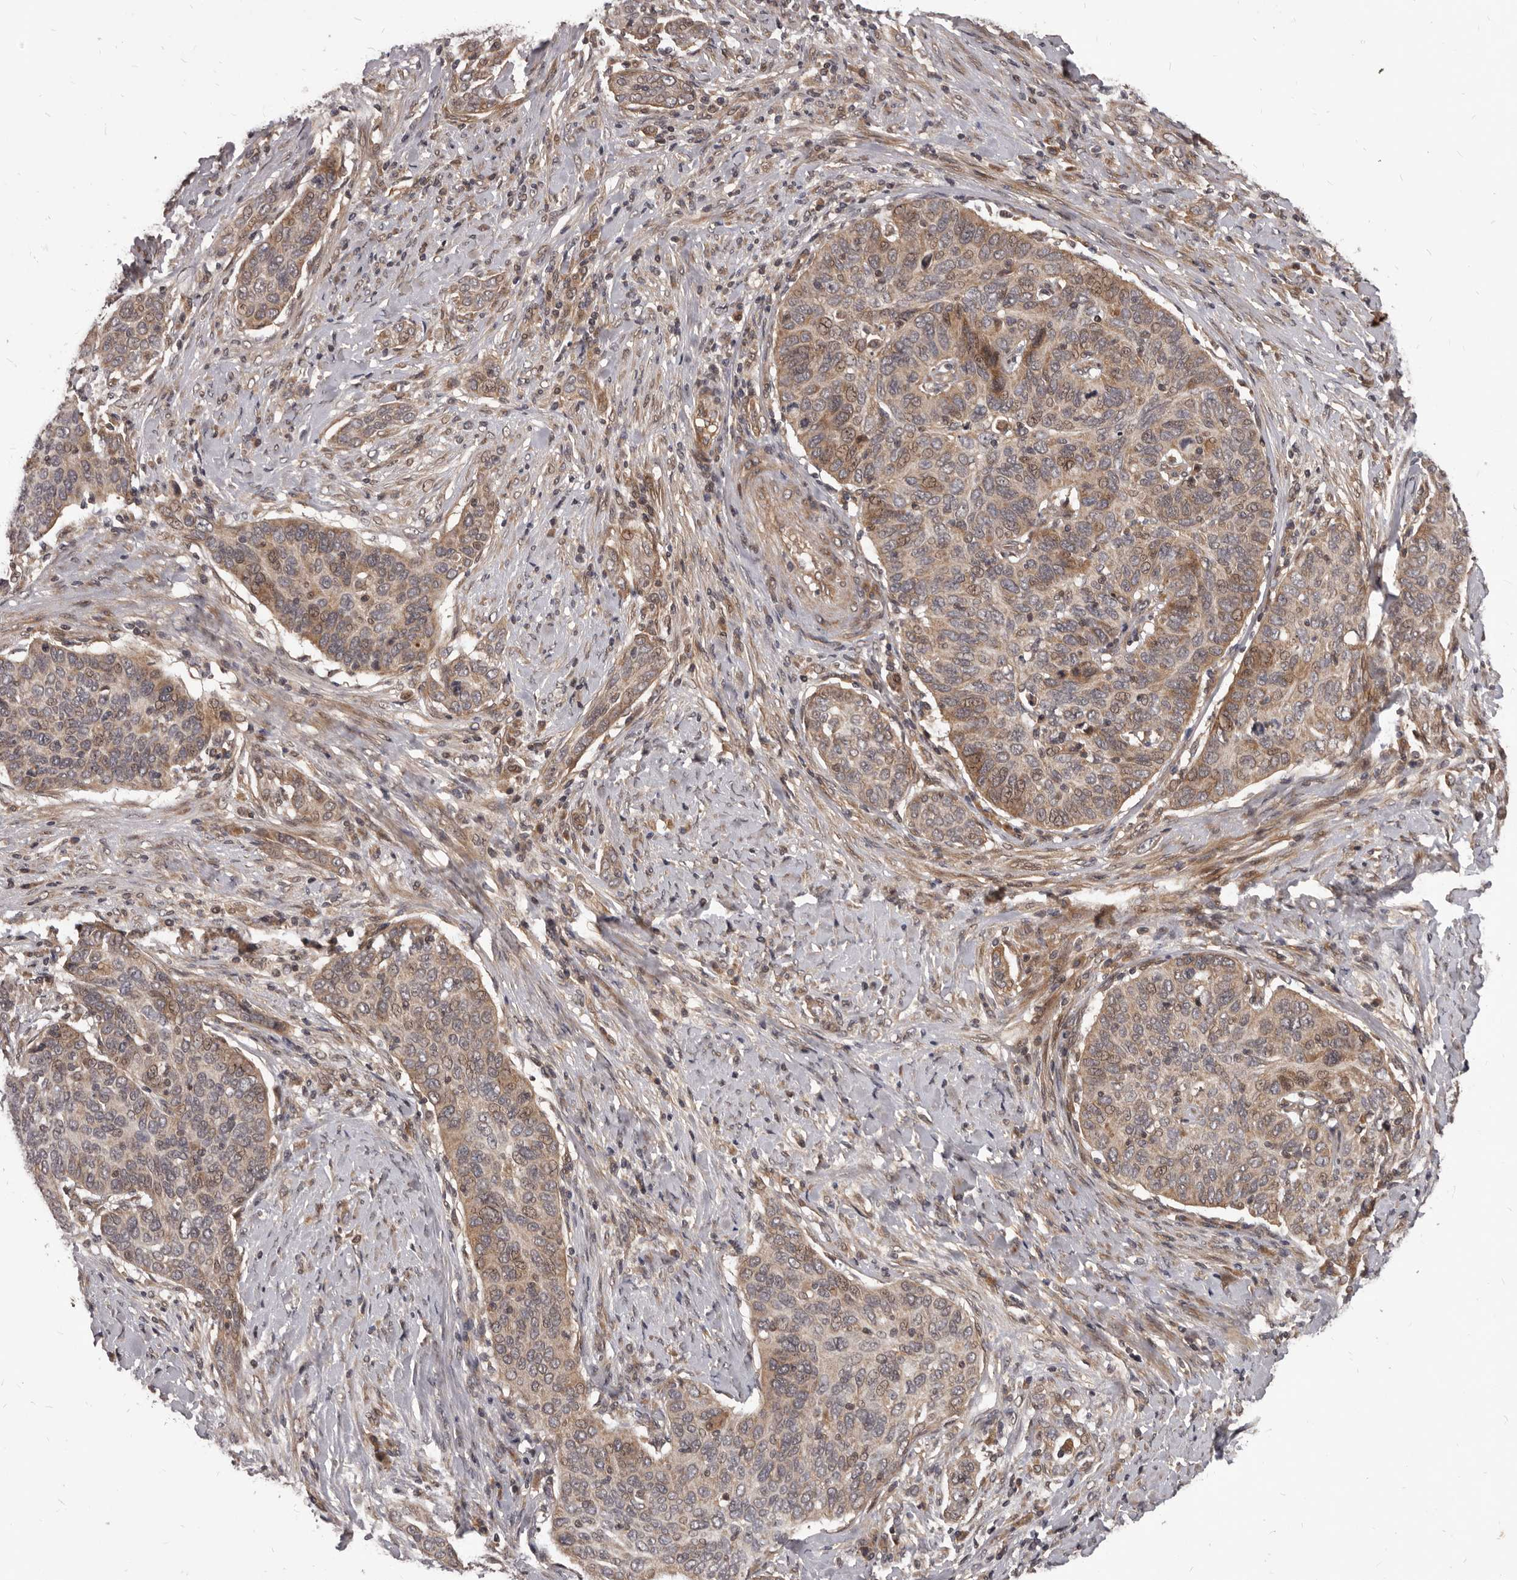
{"staining": {"intensity": "weak", "quantity": ">75%", "location": "cytoplasmic/membranous,nuclear"}, "tissue": "cervical cancer", "cell_type": "Tumor cells", "image_type": "cancer", "snomed": [{"axis": "morphology", "description": "Squamous cell carcinoma, NOS"}, {"axis": "topography", "description": "Cervix"}], "caption": "Brown immunohistochemical staining in human cervical squamous cell carcinoma exhibits weak cytoplasmic/membranous and nuclear positivity in about >75% of tumor cells. Nuclei are stained in blue.", "gene": "GABPB2", "patient": {"sex": "female", "age": 60}}